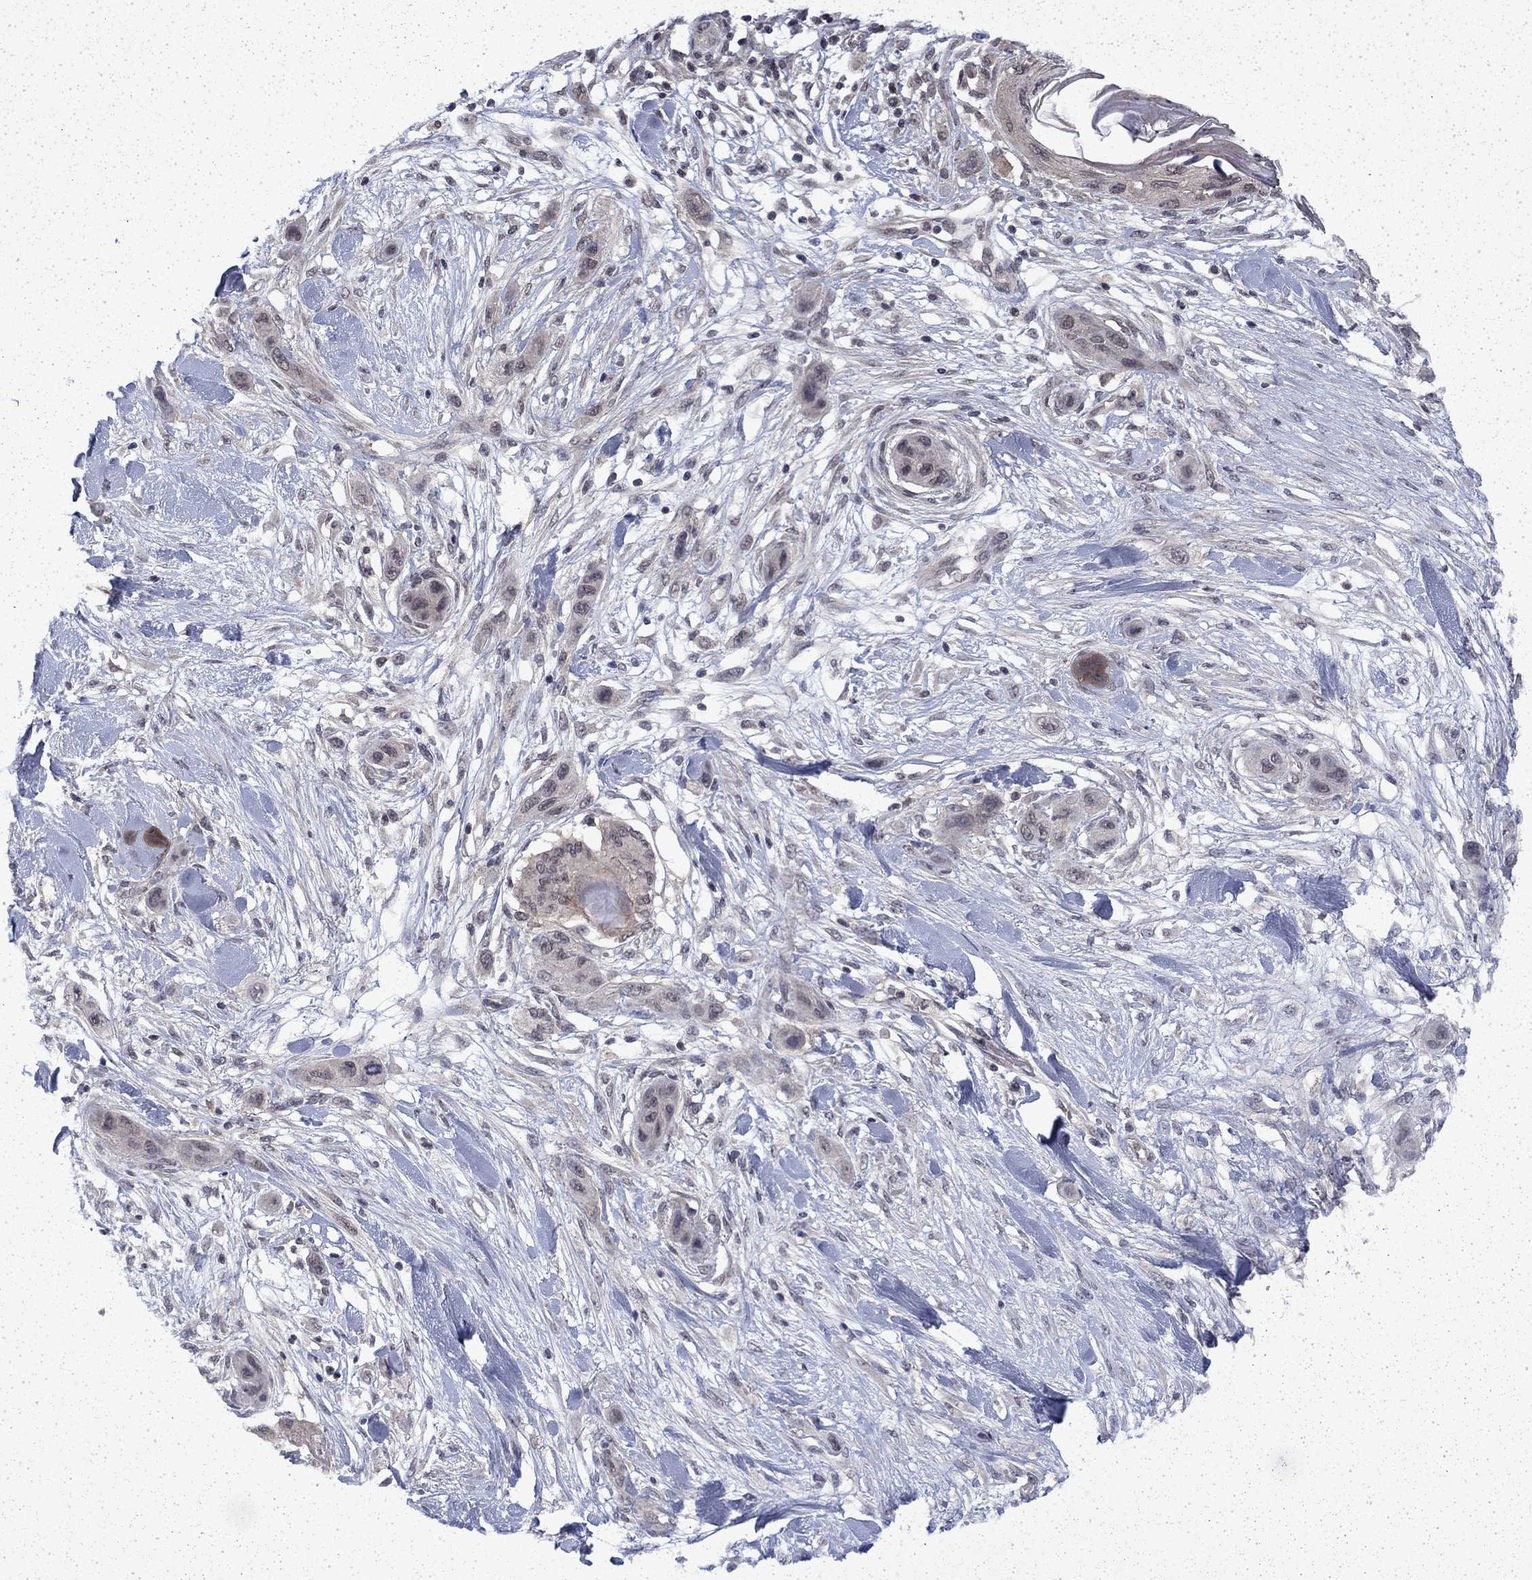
{"staining": {"intensity": "negative", "quantity": "none", "location": "none"}, "tissue": "skin cancer", "cell_type": "Tumor cells", "image_type": "cancer", "snomed": [{"axis": "morphology", "description": "Squamous cell carcinoma, NOS"}, {"axis": "topography", "description": "Skin"}], "caption": "An immunohistochemistry micrograph of skin squamous cell carcinoma is shown. There is no staining in tumor cells of skin squamous cell carcinoma.", "gene": "CHAT", "patient": {"sex": "male", "age": 79}}